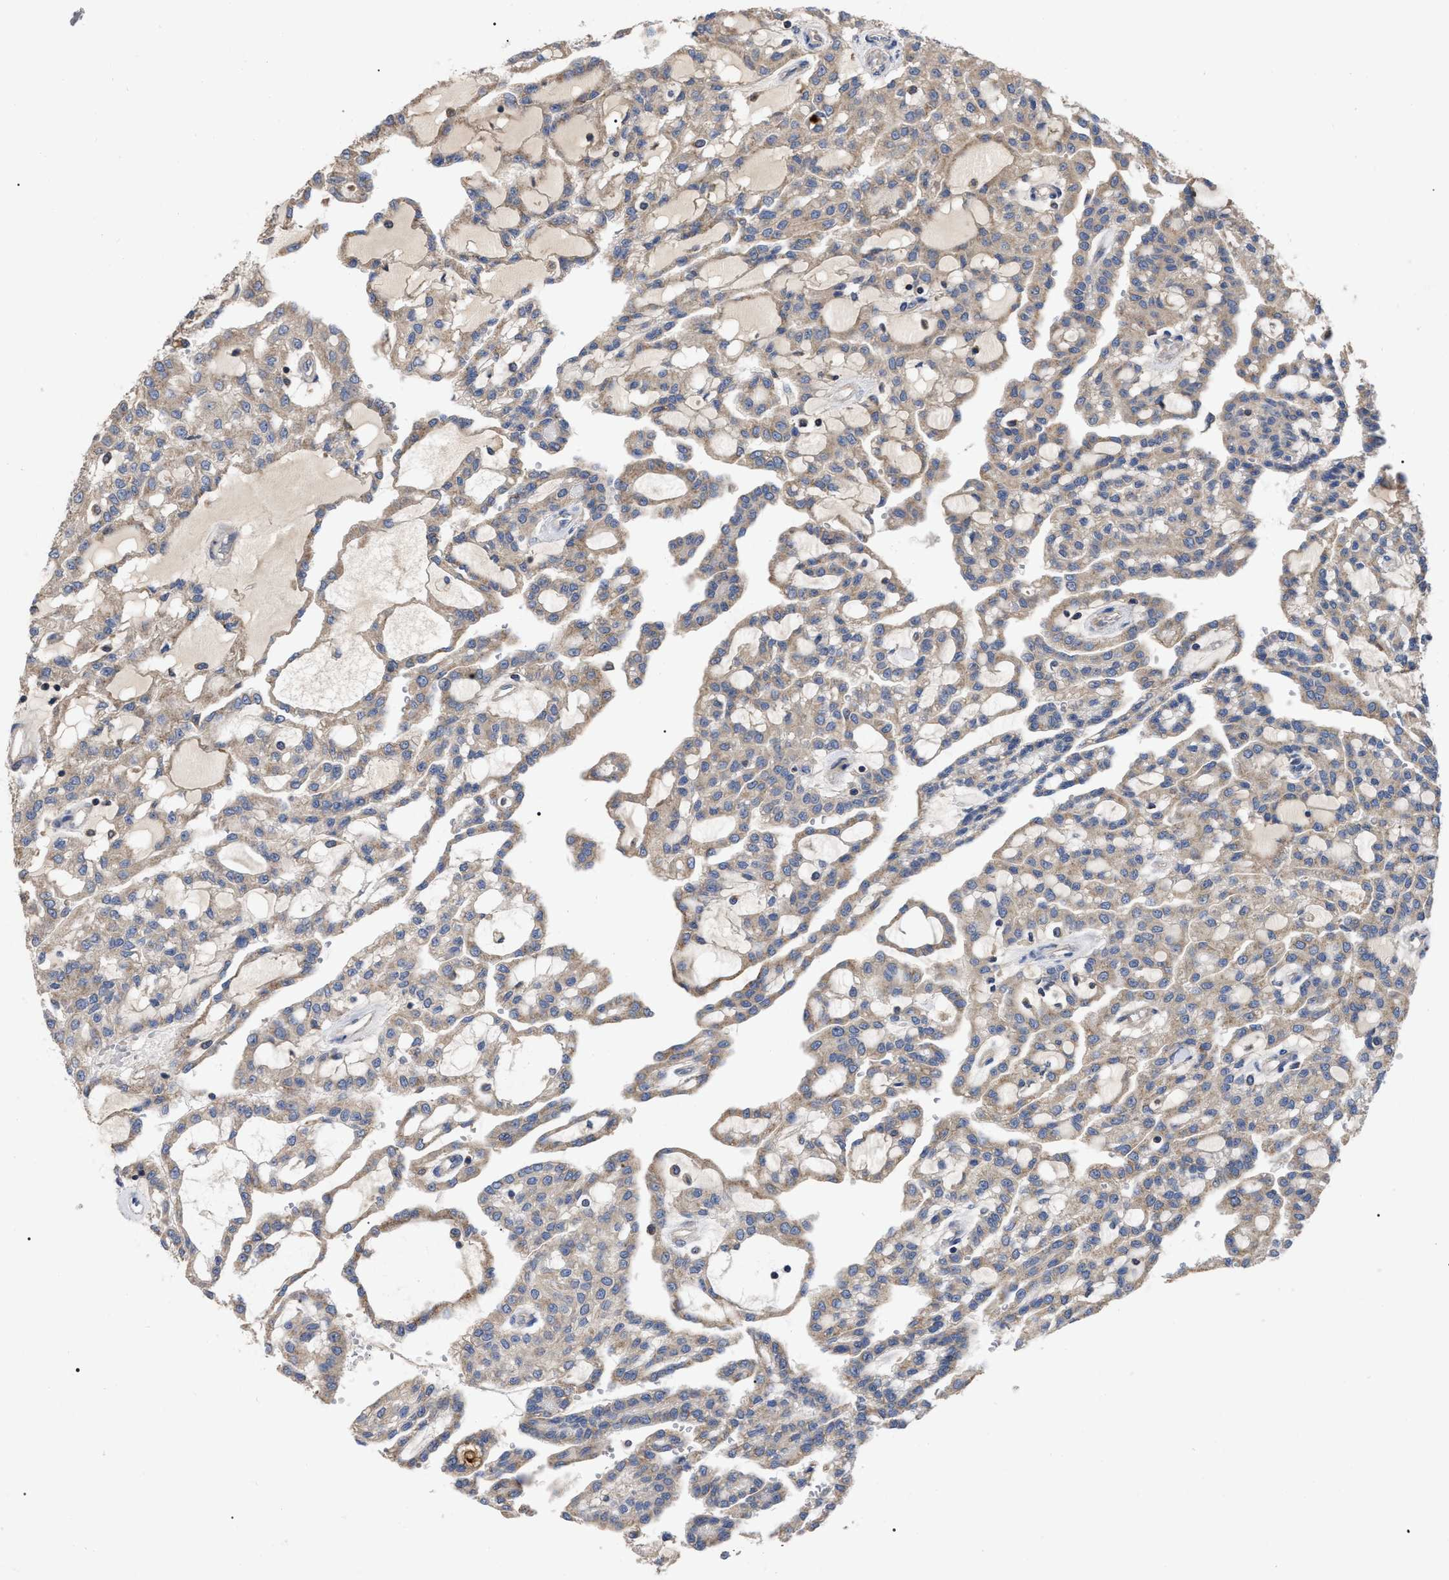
{"staining": {"intensity": "weak", "quantity": ">75%", "location": "cytoplasmic/membranous"}, "tissue": "renal cancer", "cell_type": "Tumor cells", "image_type": "cancer", "snomed": [{"axis": "morphology", "description": "Adenocarcinoma, NOS"}, {"axis": "topography", "description": "Kidney"}], "caption": "Immunohistochemical staining of human adenocarcinoma (renal) displays low levels of weak cytoplasmic/membranous protein staining in about >75% of tumor cells.", "gene": "RAP1GDS1", "patient": {"sex": "male", "age": 63}}